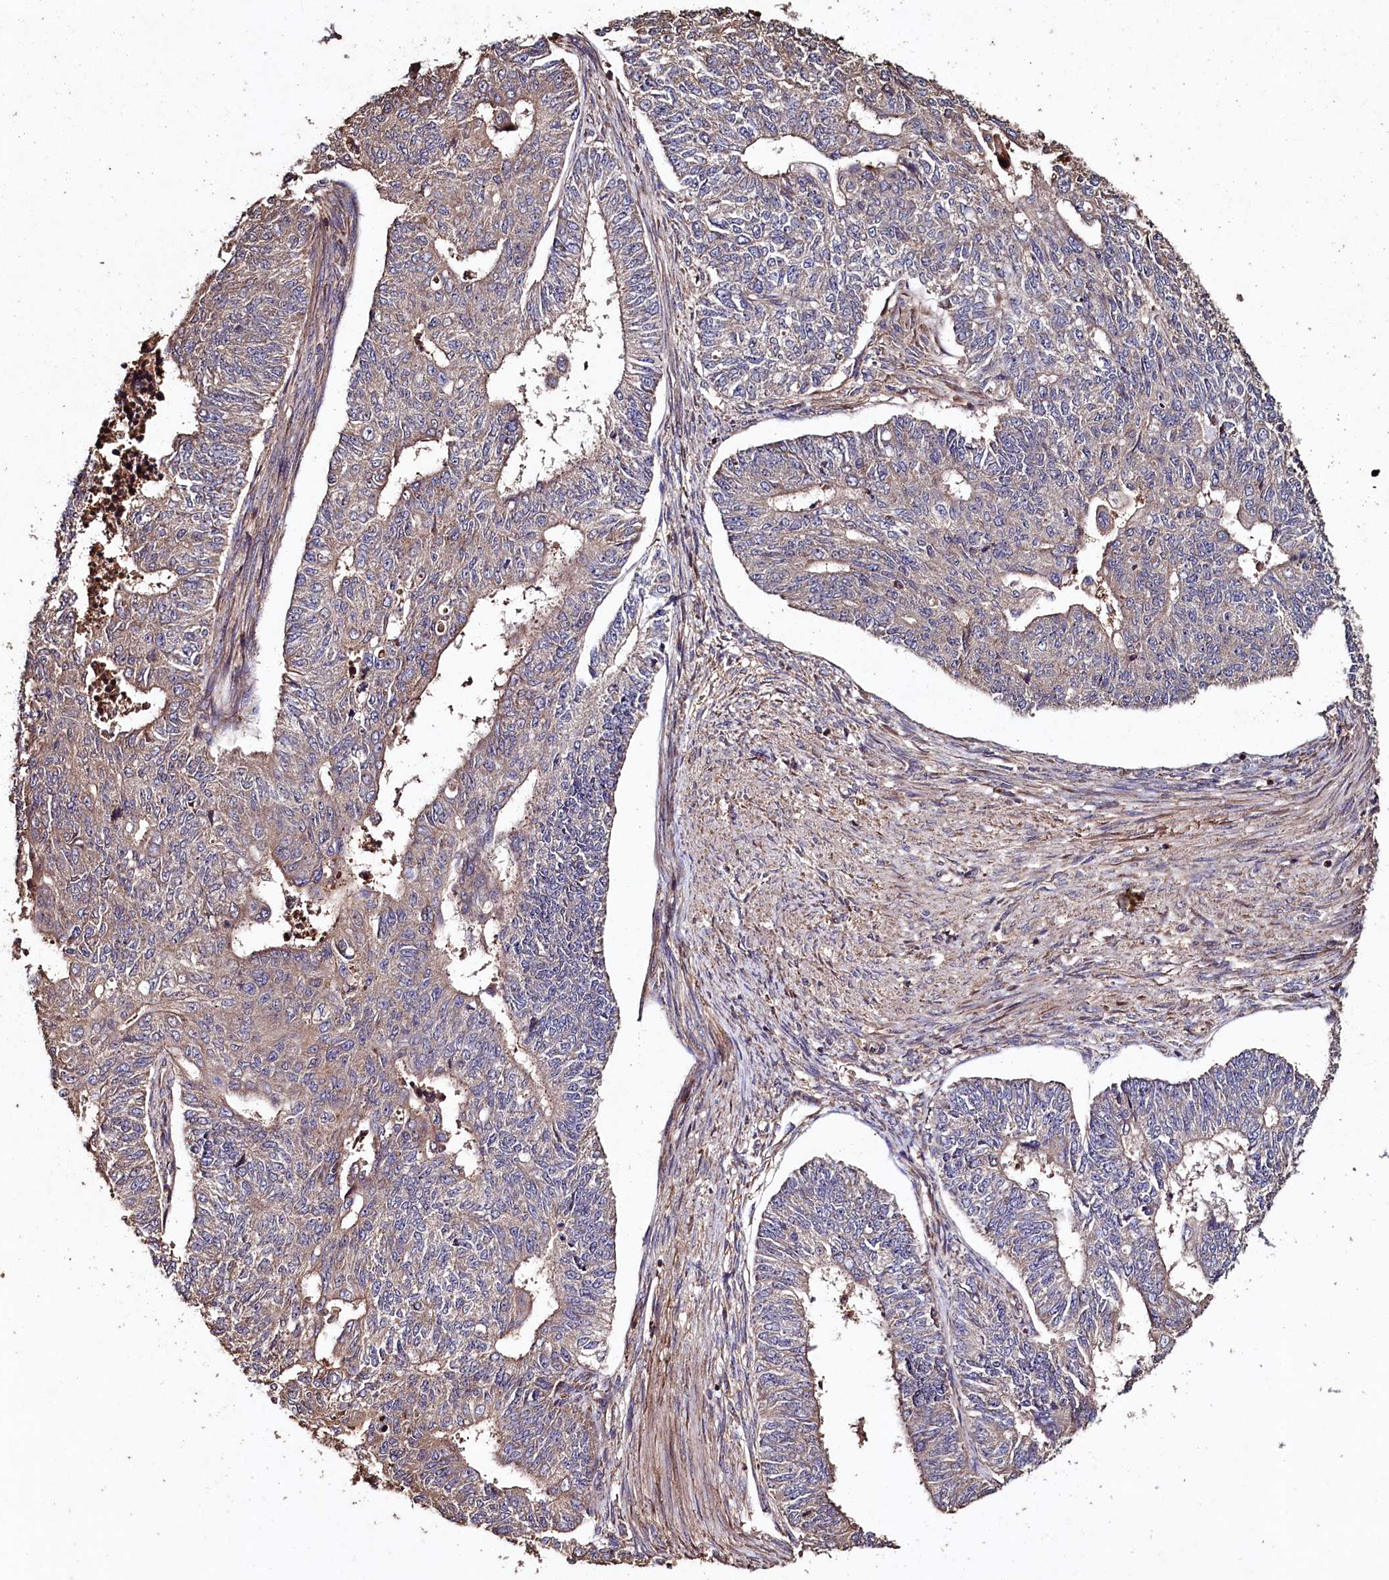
{"staining": {"intensity": "weak", "quantity": "<25%", "location": "cytoplasmic/membranous"}, "tissue": "endometrial cancer", "cell_type": "Tumor cells", "image_type": "cancer", "snomed": [{"axis": "morphology", "description": "Adenocarcinoma, NOS"}, {"axis": "topography", "description": "Endometrium"}], "caption": "This is an immunohistochemistry histopathology image of adenocarcinoma (endometrial). There is no staining in tumor cells.", "gene": "TMEM98", "patient": {"sex": "female", "age": 32}}